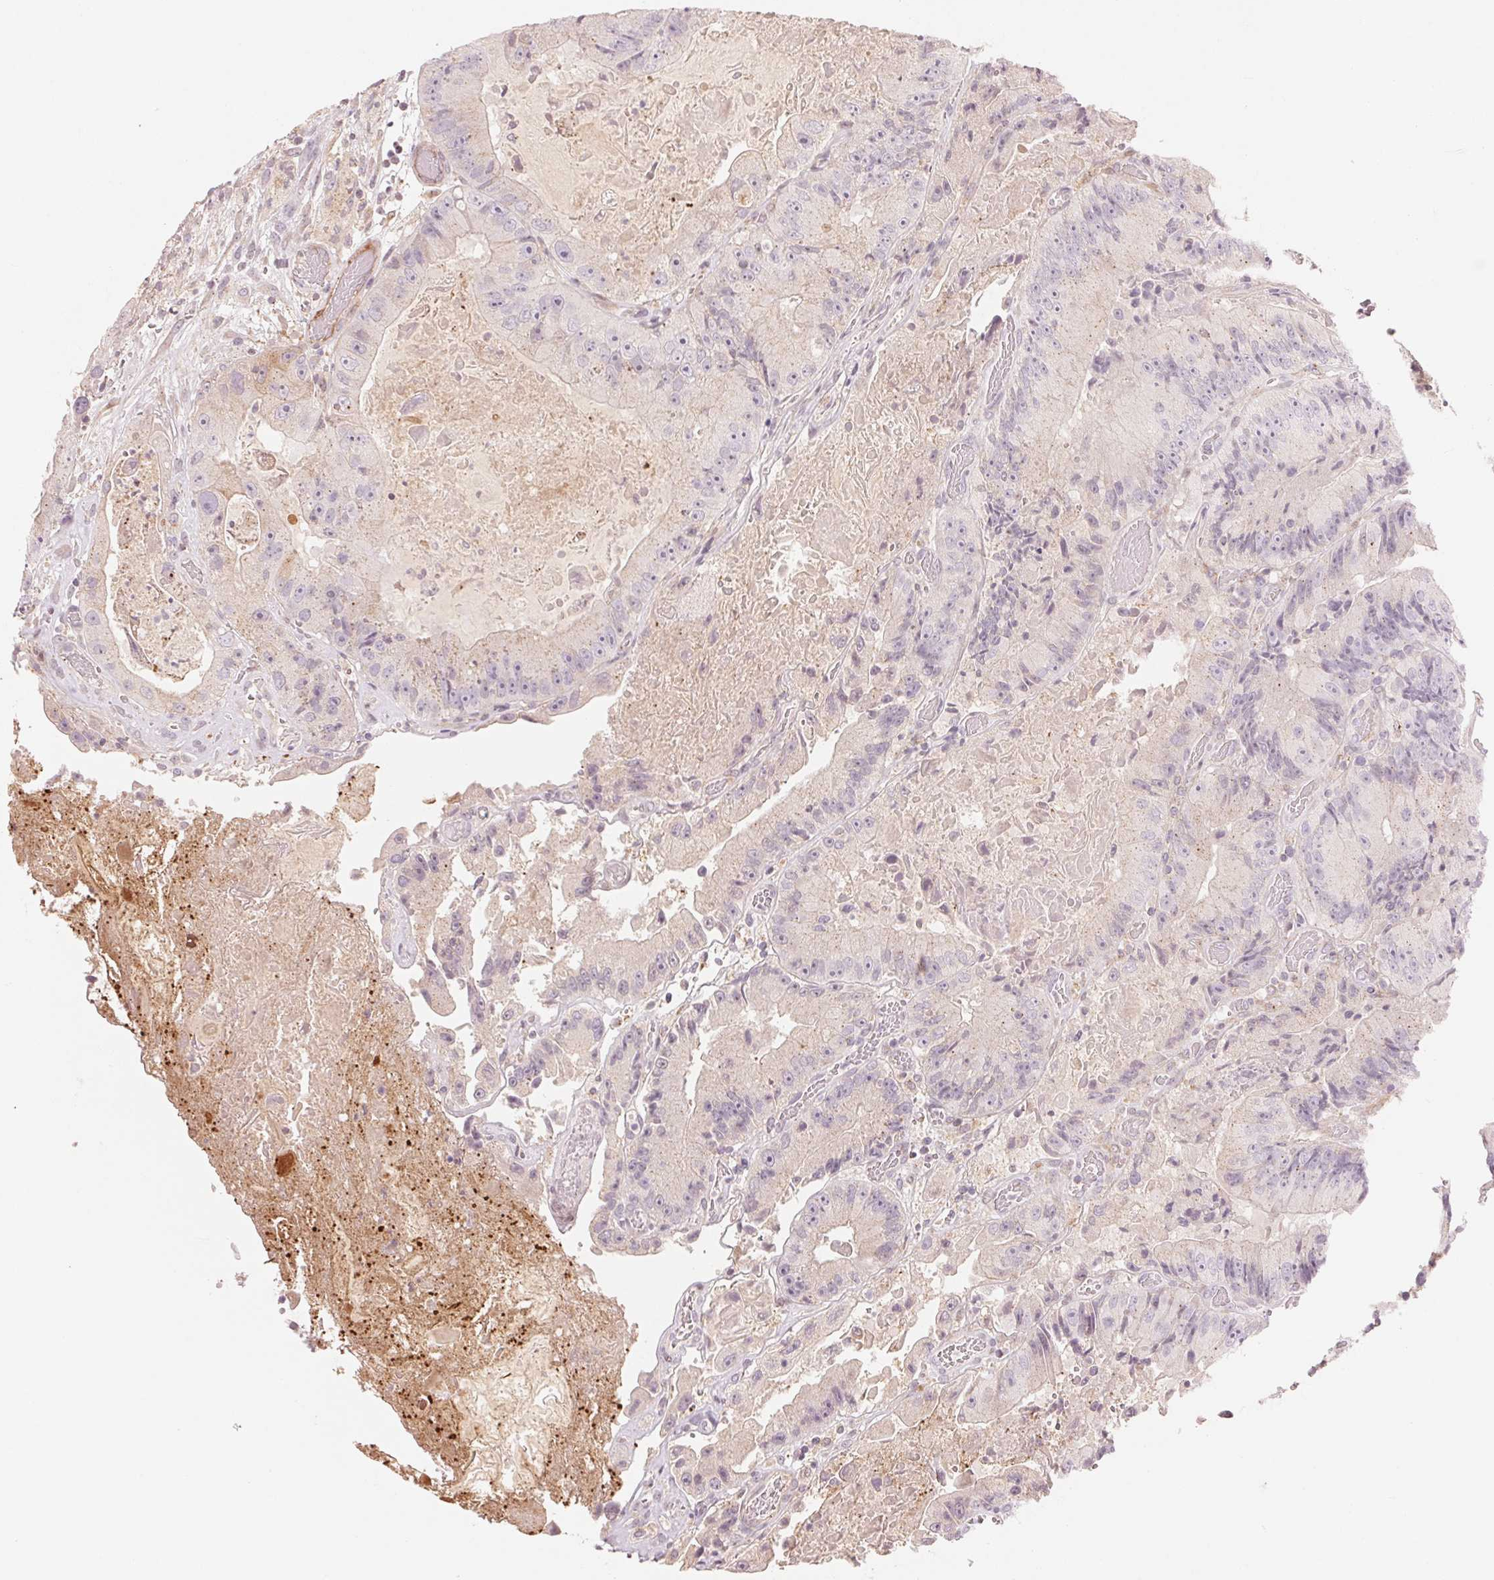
{"staining": {"intensity": "negative", "quantity": "none", "location": "none"}, "tissue": "colorectal cancer", "cell_type": "Tumor cells", "image_type": "cancer", "snomed": [{"axis": "morphology", "description": "Adenocarcinoma, NOS"}, {"axis": "topography", "description": "Colon"}], "caption": "Tumor cells are negative for brown protein staining in colorectal adenocarcinoma.", "gene": "SLC17A4", "patient": {"sex": "female", "age": 86}}